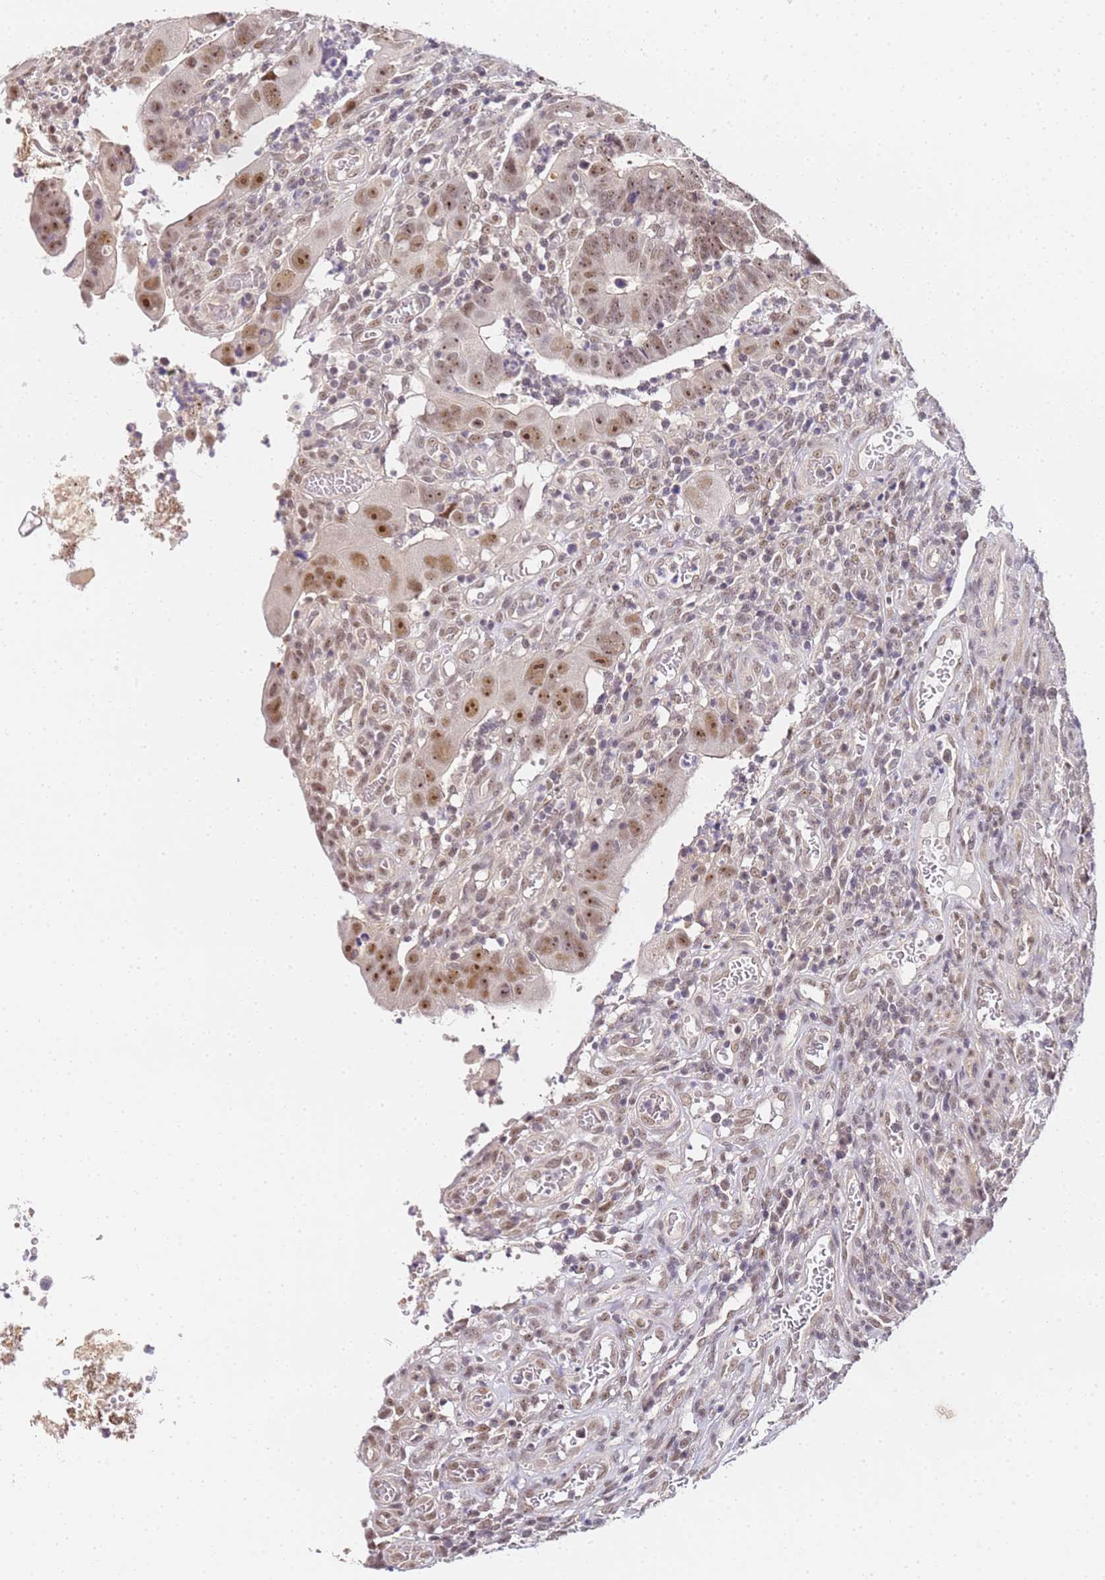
{"staining": {"intensity": "moderate", "quantity": ">75%", "location": "nuclear"}, "tissue": "colorectal cancer", "cell_type": "Tumor cells", "image_type": "cancer", "snomed": [{"axis": "morphology", "description": "Normal tissue, NOS"}, {"axis": "morphology", "description": "Adenocarcinoma, NOS"}, {"axis": "topography", "description": "Rectum"}], "caption": "This is an image of immunohistochemistry (IHC) staining of colorectal cancer, which shows moderate staining in the nuclear of tumor cells.", "gene": "LSM3", "patient": {"sex": "female", "age": 65}}